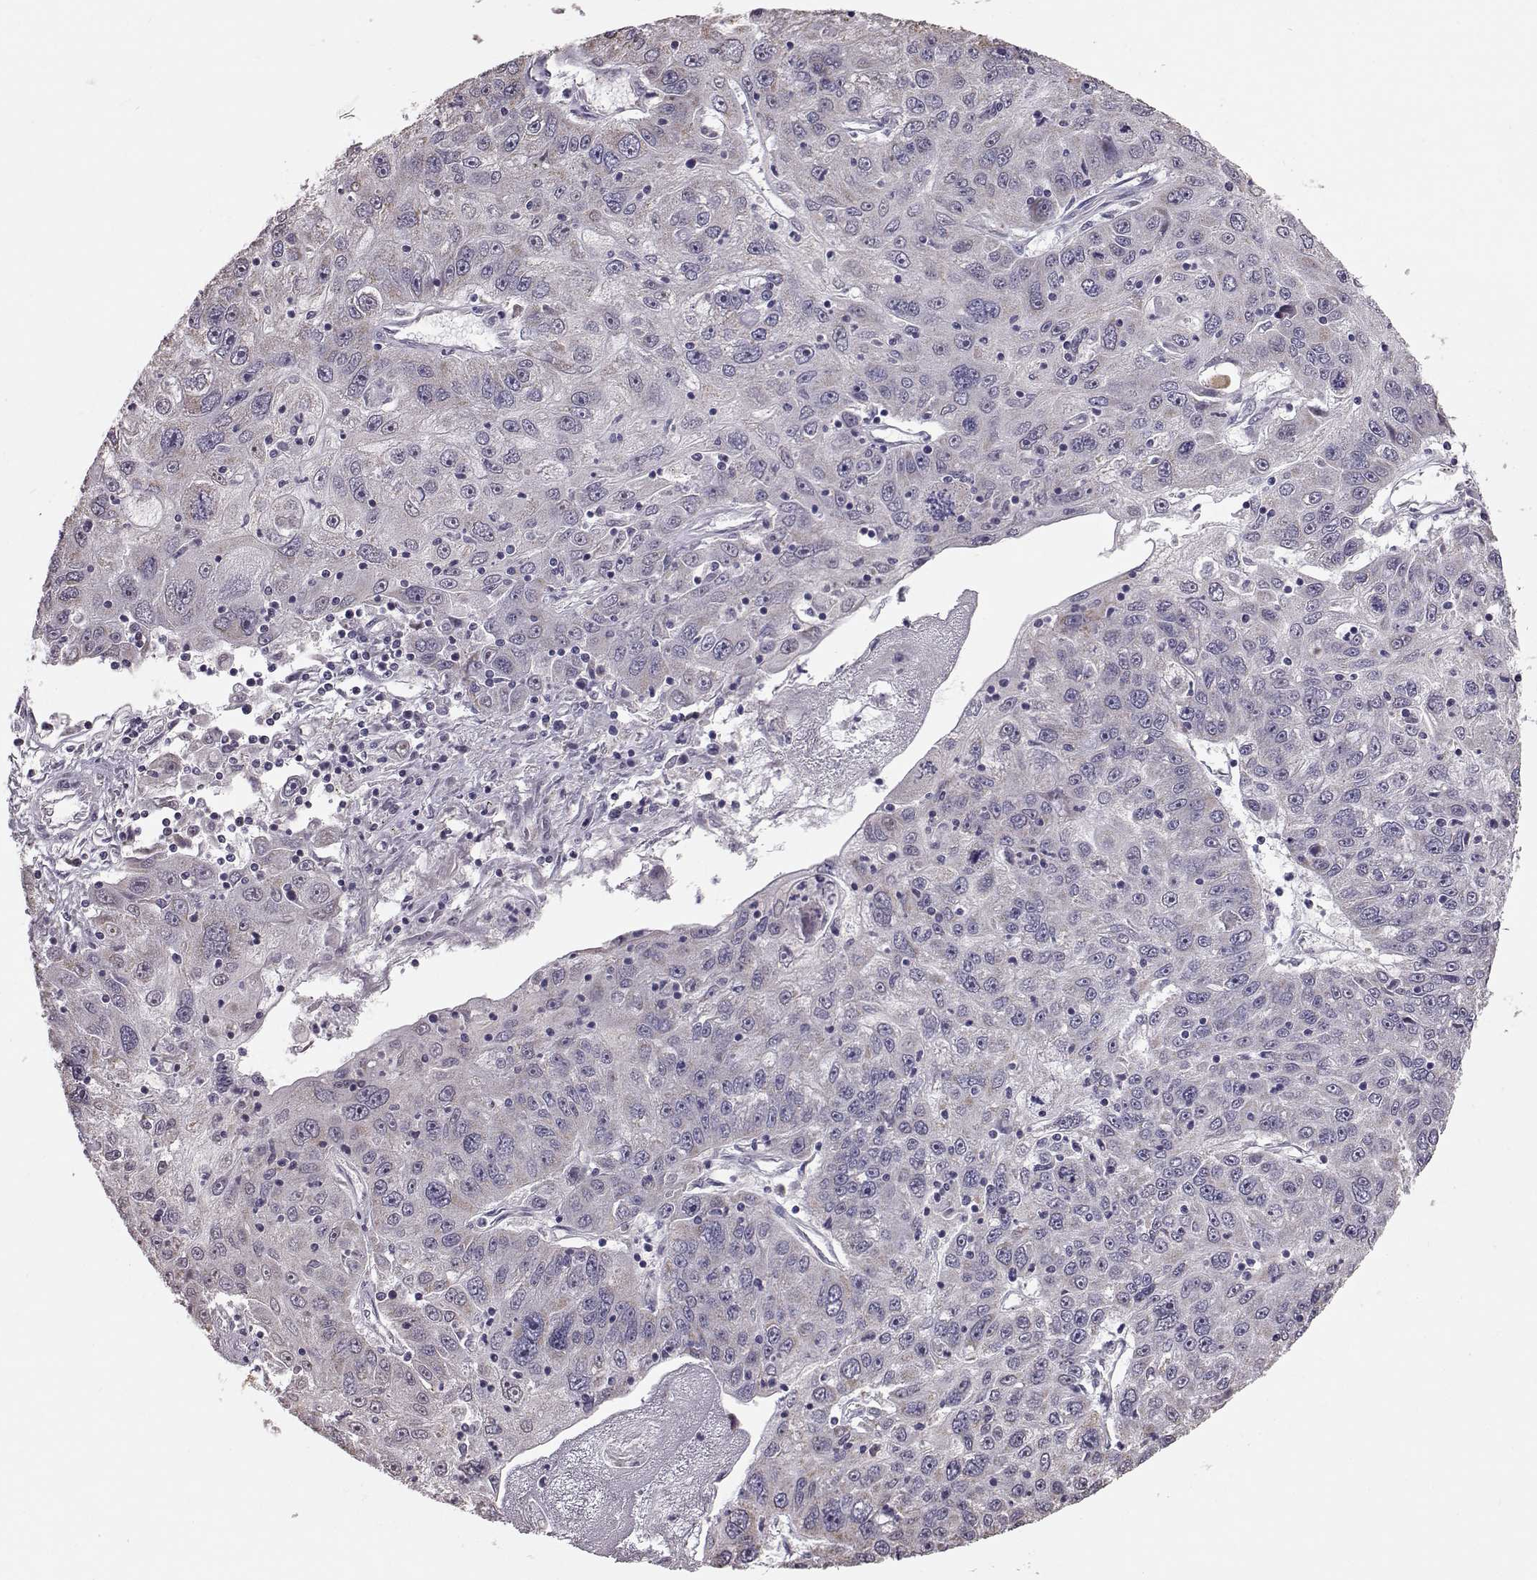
{"staining": {"intensity": "weak", "quantity": "<25%", "location": "cytoplasmic/membranous"}, "tissue": "stomach cancer", "cell_type": "Tumor cells", "image_type": "cancer", "snomed": [{"axis": "morphology", "description": "Adenocarcinoma, NOS"}, {"axis": "topography", "description": "Stomach"}], "caption": "The immunohistochemistry histopathology image has no significant positivity in tumor cells of stomach cancer tissue.", "gene": "ALDH3A1", "patient": {"sex": "male", "age": 56}}